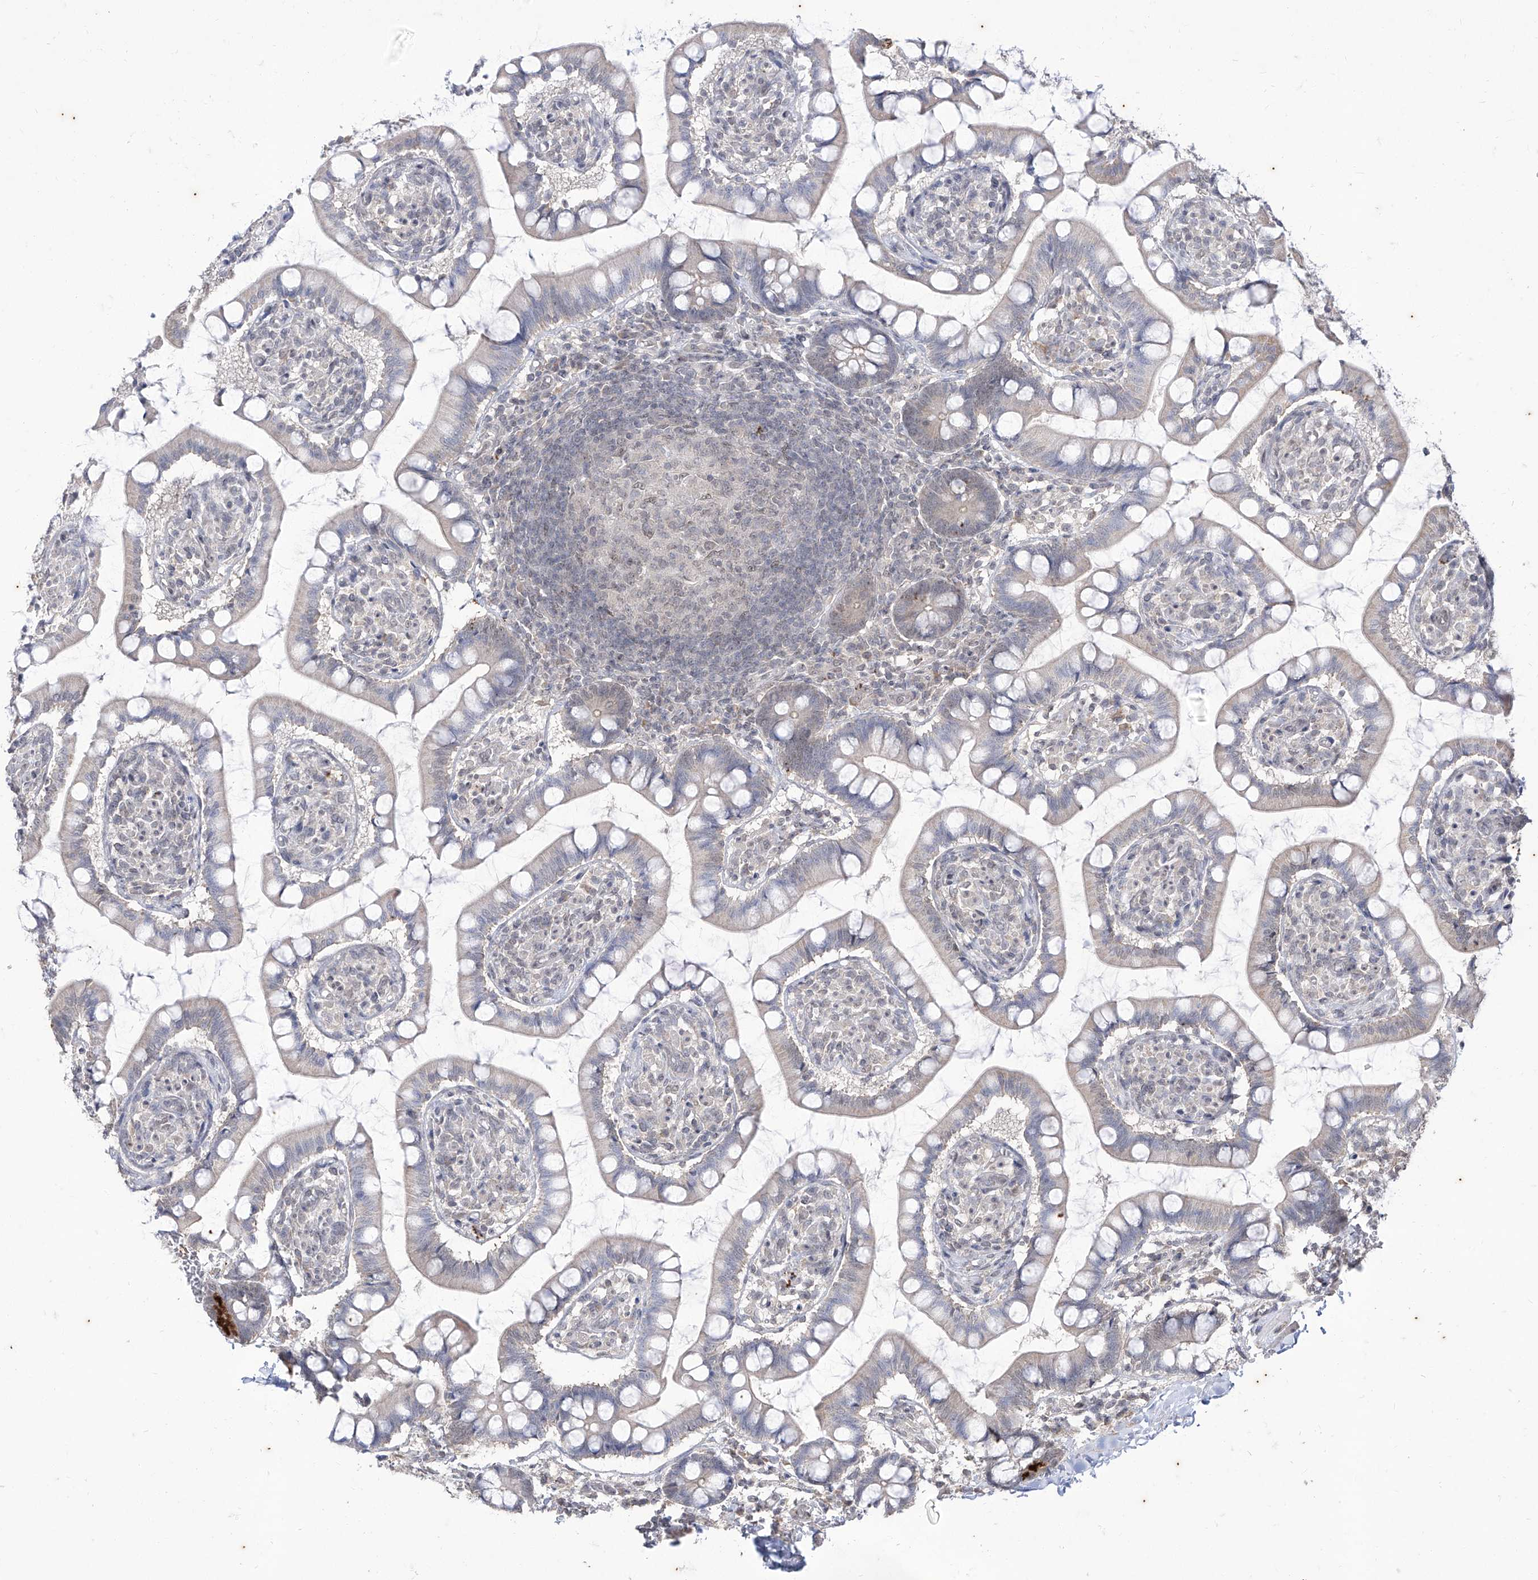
{"staining": {"intensity": "strong", "quantity": "<25%", "location": "cytoplasmic/membranous"}, "tissue": "small intestine", "cell_type": "Glandular cells", "image_type": "normal", "snomed": [{"axis": "morphology", "description": "Normal tissue, NOS"}, {"axis": "topography", "description": "Small intestine"}], "caption": "Glandular cells demonstrate strong cytoplasmic/membranous positivity in about <25% of cells in normal small intestine. The staining was performed using DAB, with brown indicating positive protein expression. Nuclei are stained blue with hematoxylin.", "gene": "PHF20L1", "patient": {"sex": "male", "age": 52}}